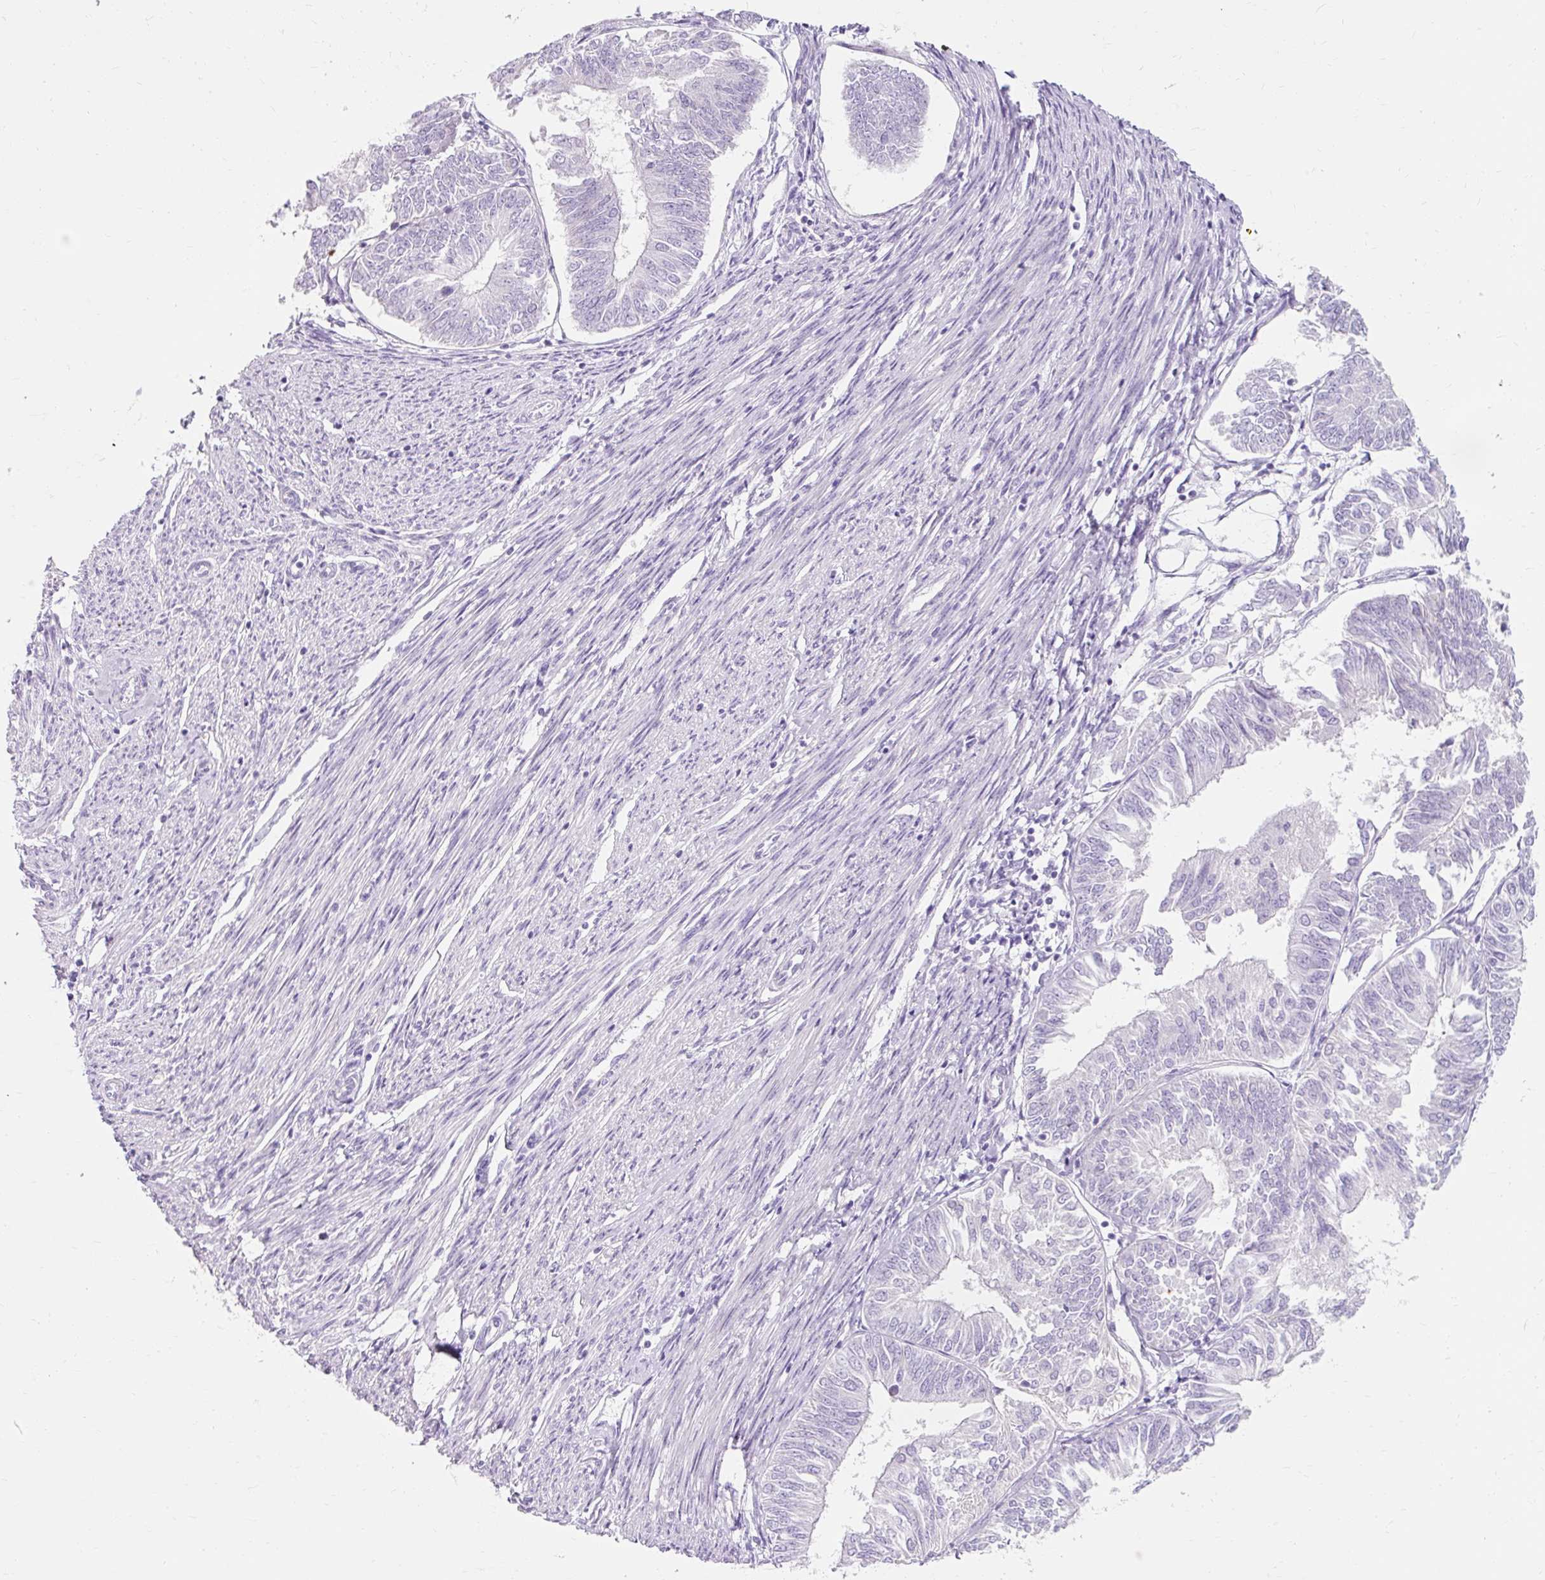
{"staining": {"intensity": "negative", "quantity": "none", "location": "none"}, "tissue": "endometrial cancer", "cell_type": "Tumor cells", "image_type": "cancer", "snomed": [{"axis": "morphology", "description": "Adenocarcinoma, NOS"}, {"axis": "topography", "description": "Endometrium"}], "caption": "Image shows no significant protein positivity in tumor cells of adenocarcinoma (endometrial). (DAB immunohistochemistry (IHC) visualized using brightfield microscopy, high magnification).", "gene": "TMEM213", "patient": {"sex": "female", "age": 58}}